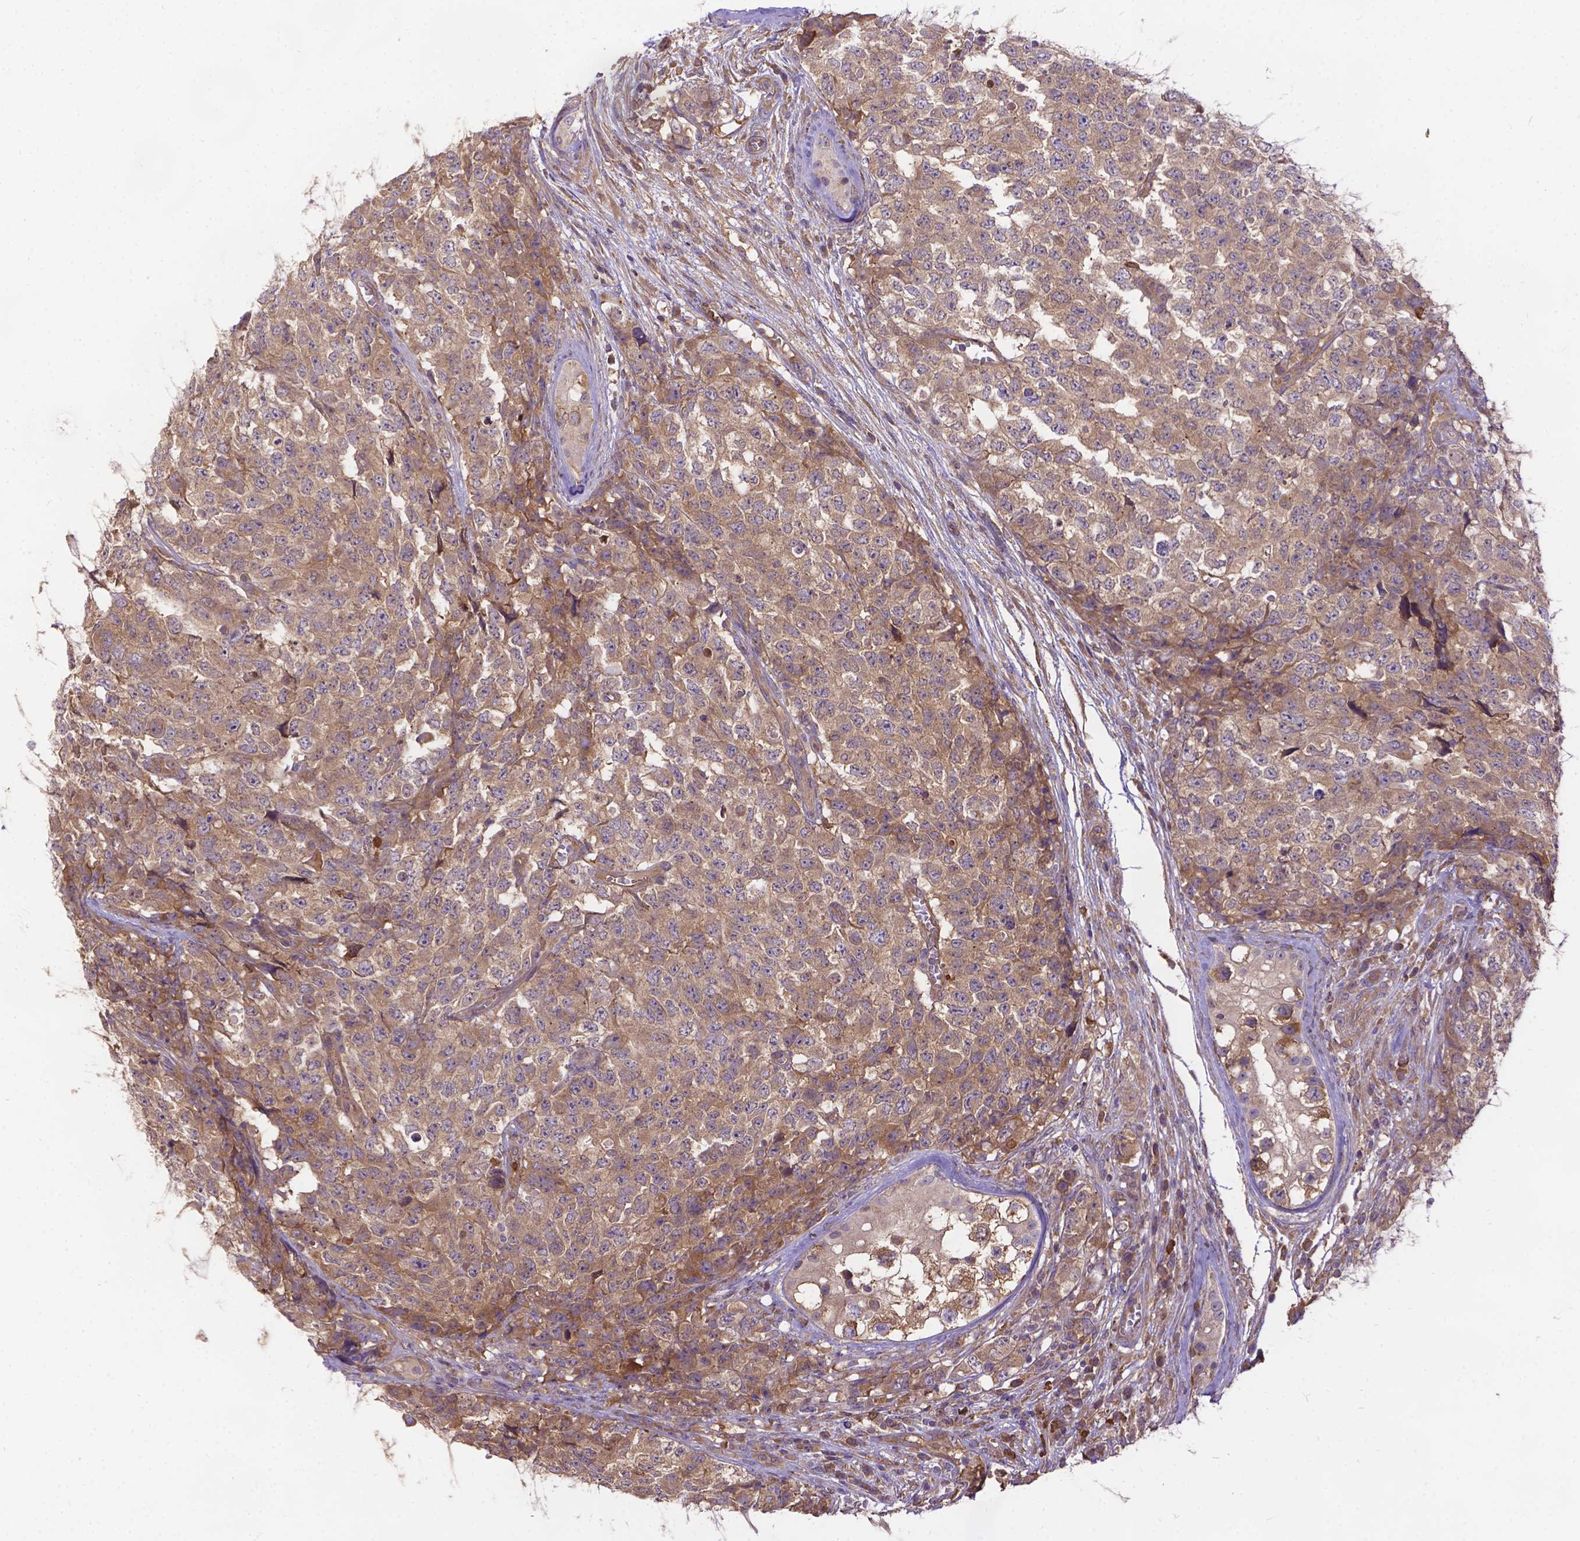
{"staining": {"intensity": "moderate", "quantity": ">75%", "location": "cytoplasmic/membranous"}, "tissue": "testis cancer", "cell_type": "Tumor cells", "image_type": "cancer", "snomed": [{"axis": "morphology", "description": "Carcinoma, Embryonal, NOS"}, {"axis": "topography", "description": "Testis"}], "caption": "Embryonal carcinoma (testis) stained for a protein exhibits moderate cytoplasmic/membranous positivity in tumor cells.", "gene": "DENND6A", "patient": {"sex": "male", "age": 23}}